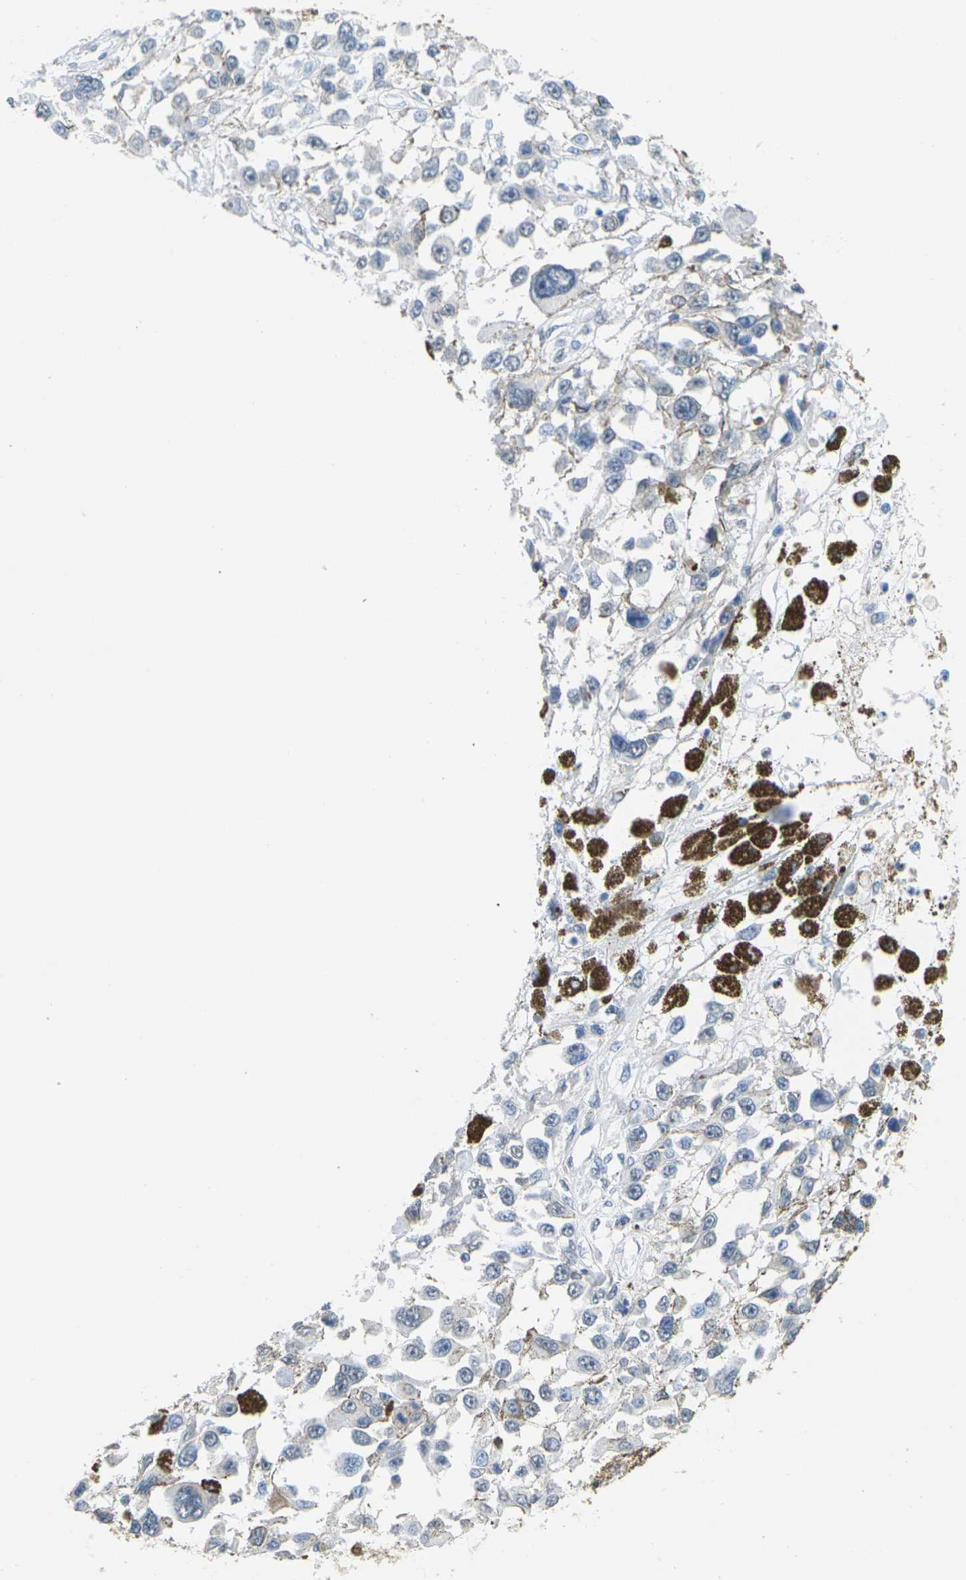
{"staining": {"intensity": "negative", "quantity": "none", "location": "none"}, "tissue": "melanoma", "cell_type": "Tumor cells", "image_type": "cancer", "snomed": [{"axis": "morphology", "description": "Malignant melanoma, Metastatic site"}, {"axis": "topography", "description": "Lymph node"}], "caption": "Tumor cells show no significant positivity in melanoma.", "gene": "CTAG1A", "patient": {"sex": "male", "age": 59}}